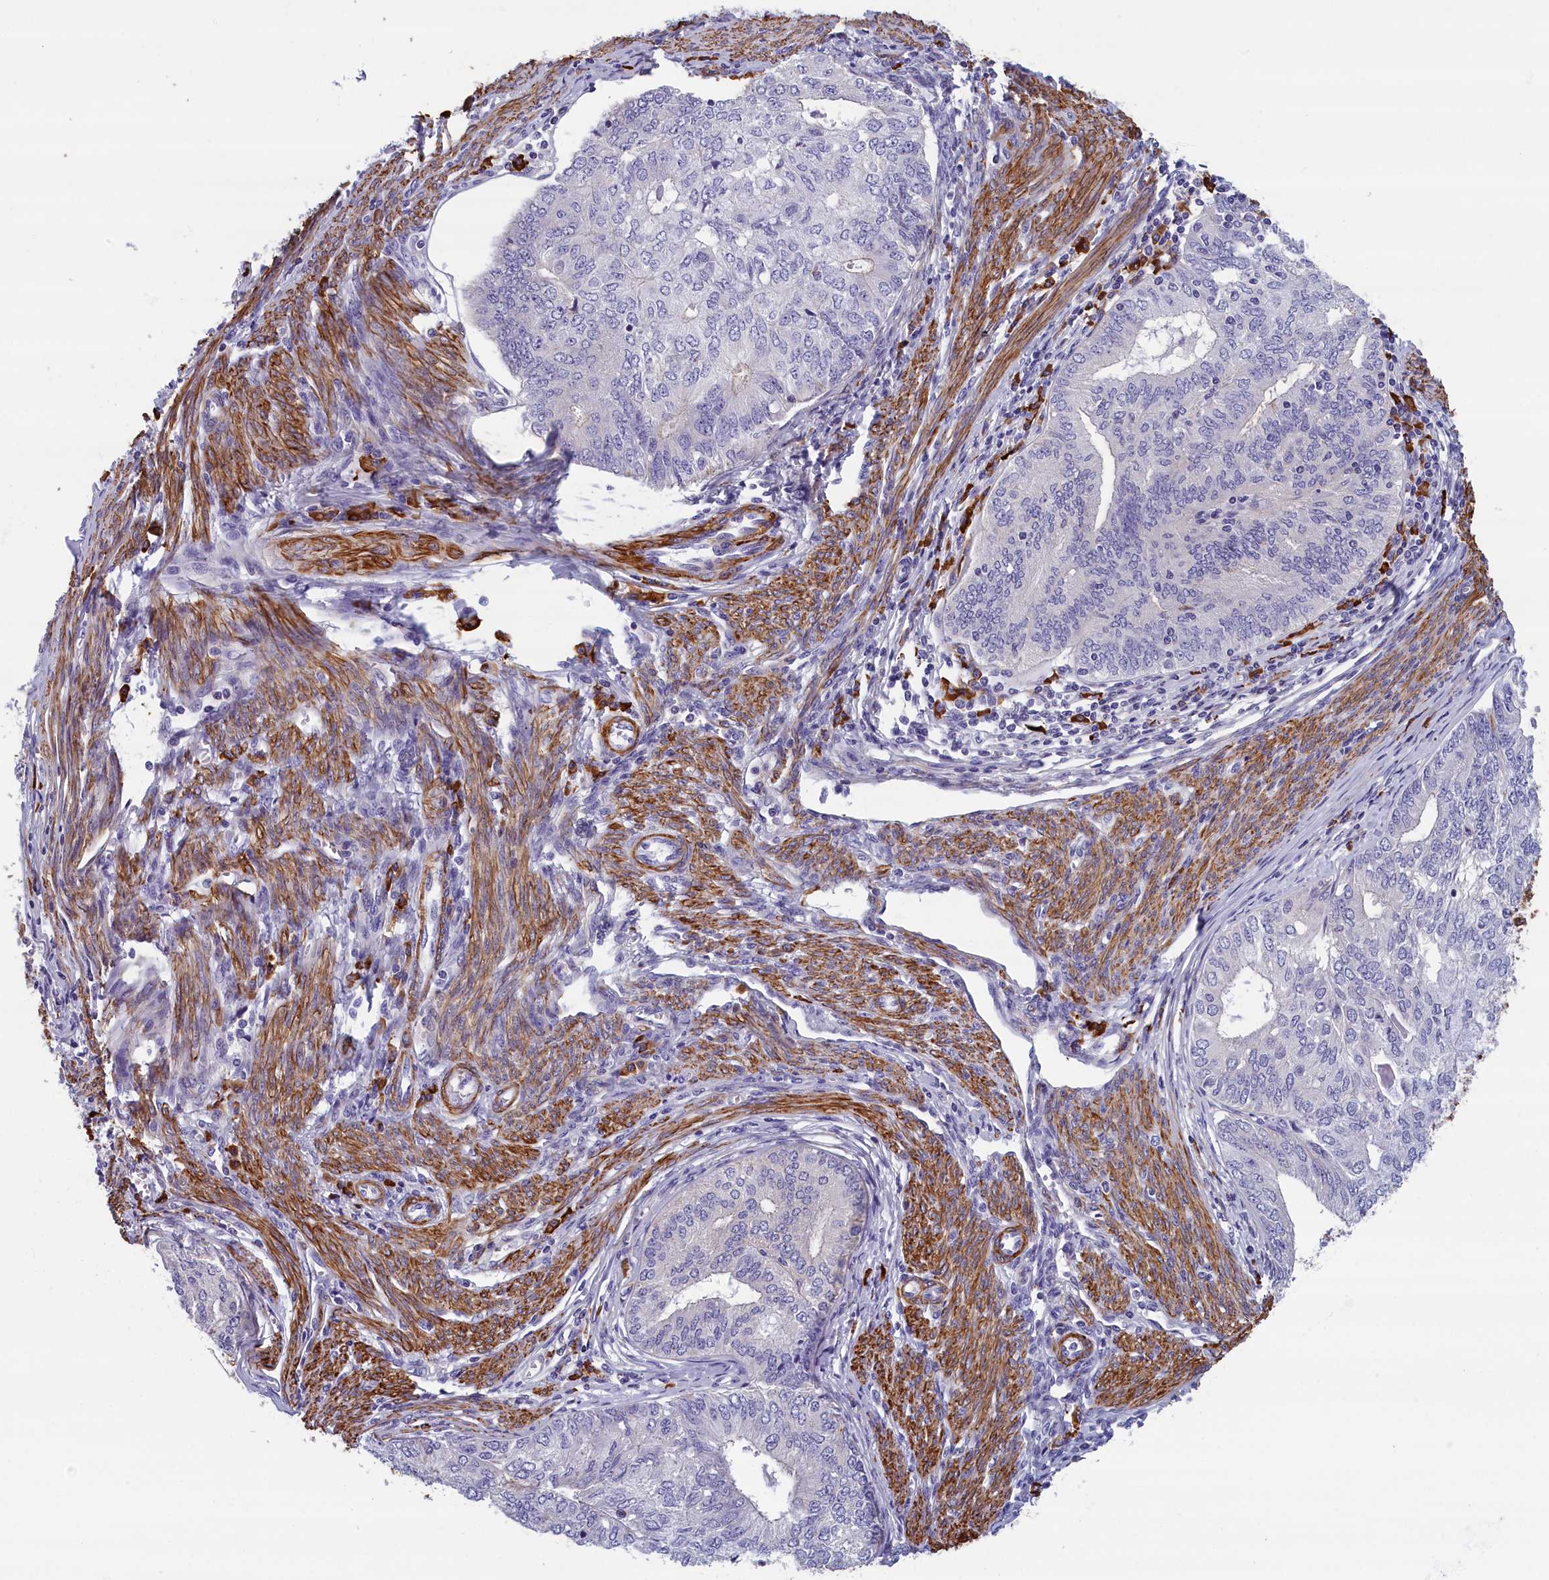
{"staining": {"intensity": "negative", "quantity": "none", "location": "none"}, "tissue": "endometrial cancer", "cell_type": "Tumor cells", "image_type": "cancer", "snomed": [{"axis": "morphology", "description": "Adenocarcinoma, NOS"}, {"axis": "topography", "description": "Endometrium"}], "caption": "A photomicrograph of endometrial adenocarcinoma stained for a protein demonstrates no brown staining in tumor cells. The staining was performed using DAB (3,3'-diaminobenzidine) to visualize the protein expression in brown, while the nuclei were stained in blue with hematoxylin (Magnification: 20x).", "gene": "BCL2L13", "patient": {"sex": "female", "age": 68}}